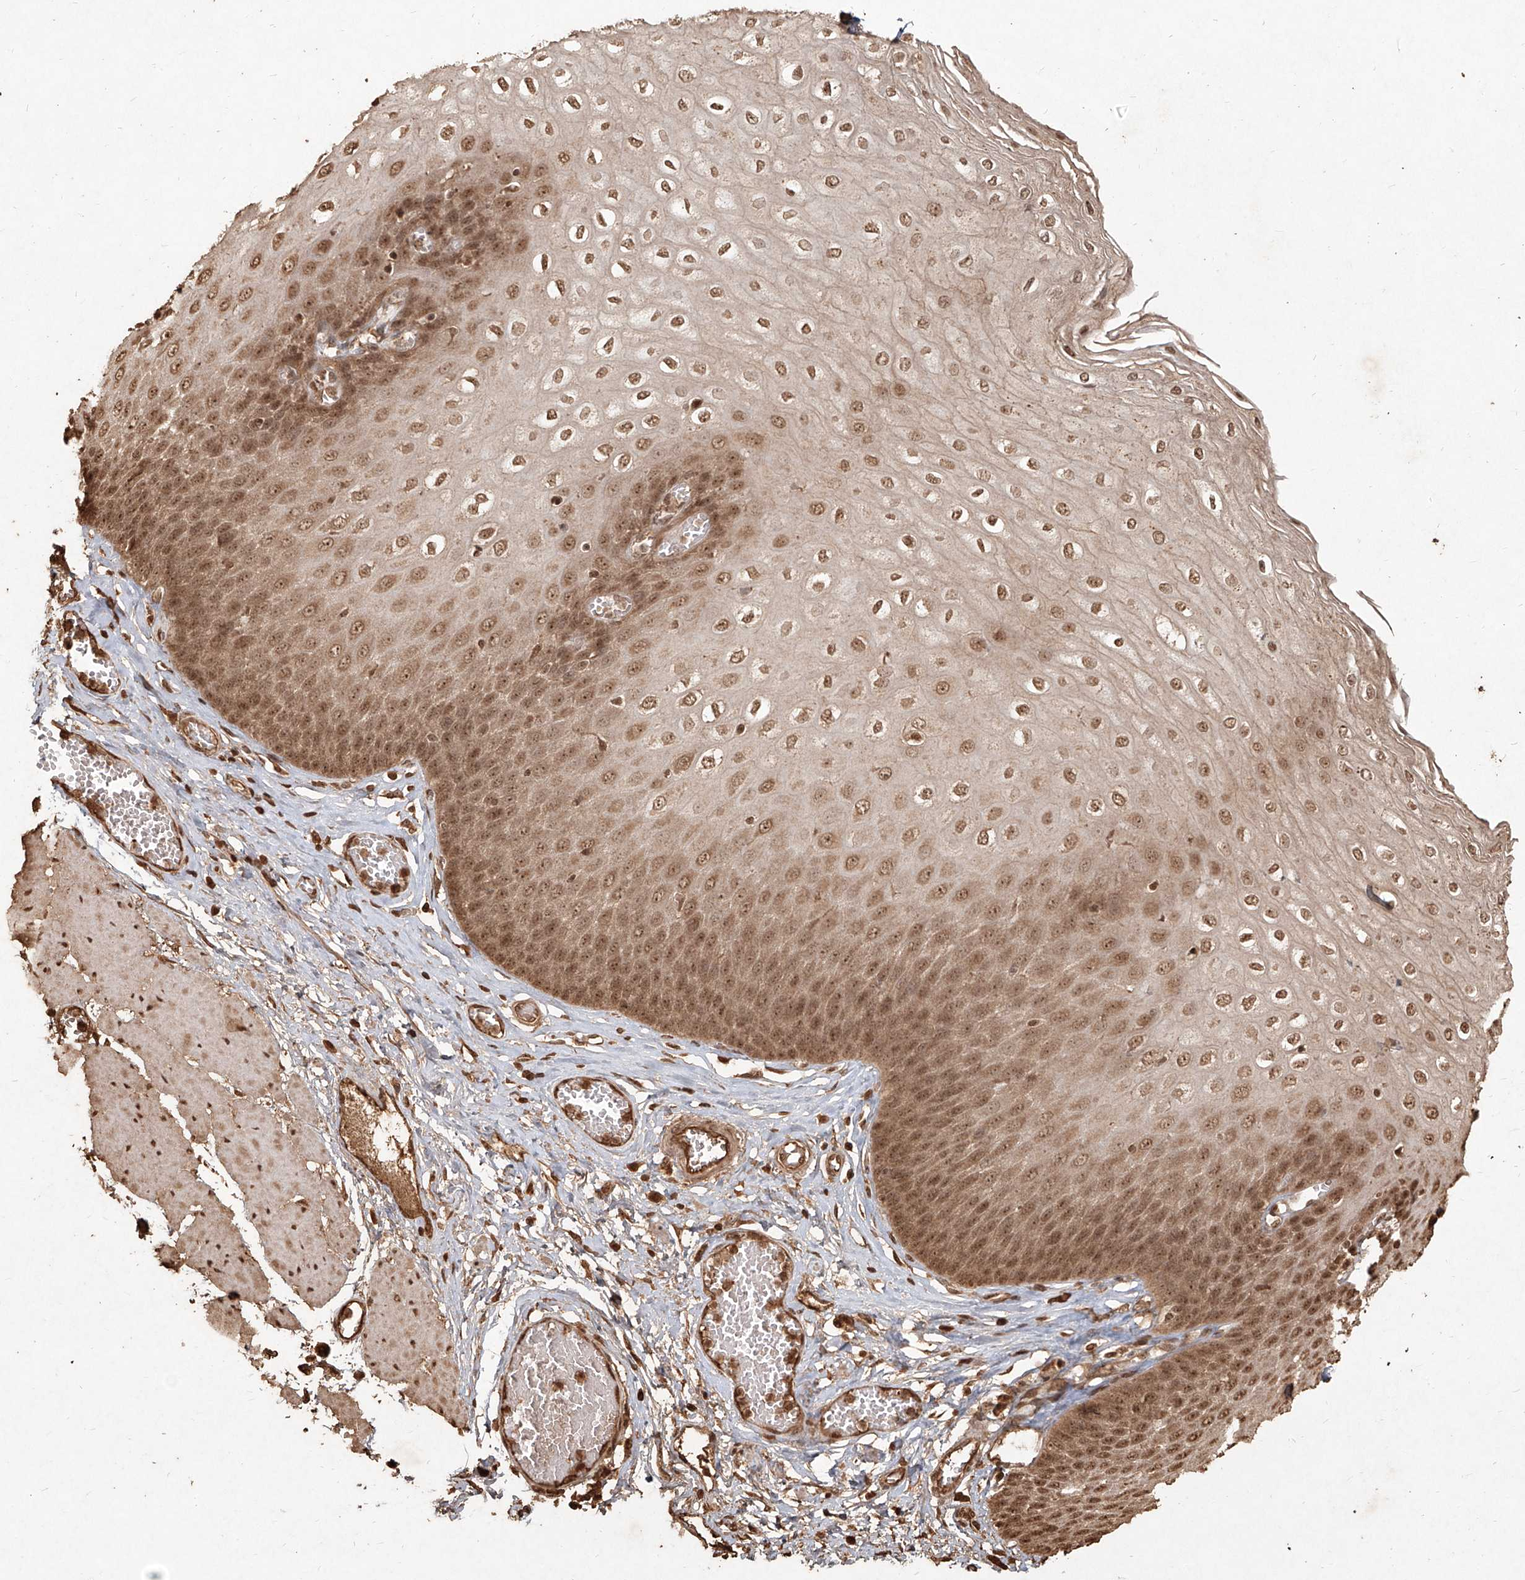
{"staining": {"intensity": "moderate", "quantity": ">75%", "location": "cytoplasmic/membranous,nuclear"}, "tissue": "esophagus", "cell_type": "Squamous epithelial cells", "image_type": "normal", "snomed": [{"axis": "morphology", "description": "Normal tissue, NOS"}, {"axis": "topography", "description": "Esophagus"}], "caption": "IHC histopathology image of normal esophagus: human esophagus stained using IHC demonstrates medium levels of moderate protein expression localized specifically in the cytoplasmic/membranous,nuclear of squamous epithelial cells, appearing as a cytoplasmic/membranous,nuclear brown color.", "gene": "UBE2K", "patient": {"sex": "male", "age": 60}}